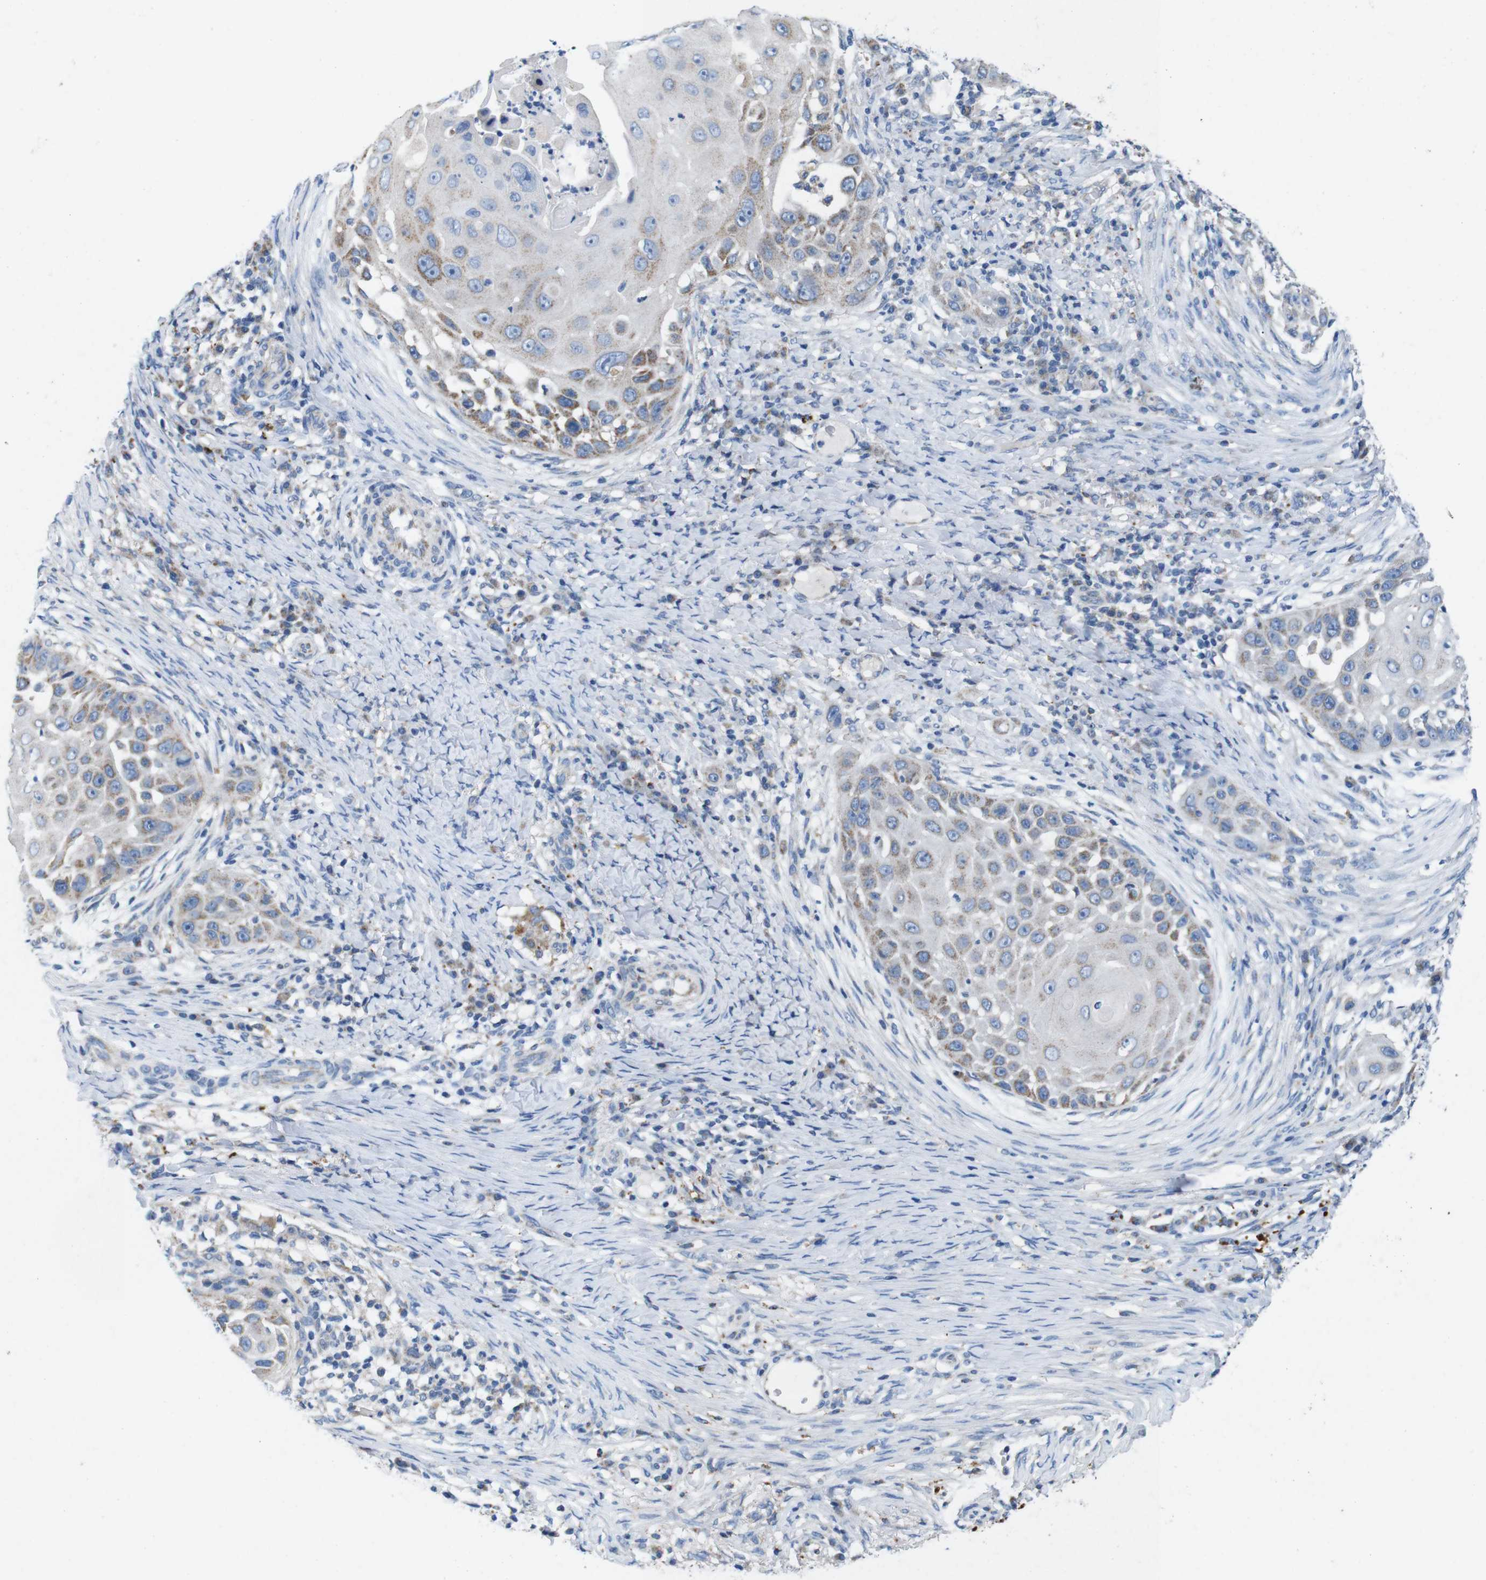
{"staining": {"intensity": "moderate", "quantity": "25%-75%", "location": "cytoplasmic/membranous"}, "tissue": "skin cancer", "cell_type": "Tumor cells", "image_type": "cancer", "snomed": [{"axis": "morphology", "description": "Squamous cell carcinoma, NOS"}, {"axis": "topography", "description": "Skin"}], "caption": "Tumor cells reveal medium levels of moderate cytoplasmic/membranous positivity in about 25%-75% of cells in skin squamous cell carcinoma.", "gene": "F2RL1", "patient": {"sex": "female", "age": 44}}